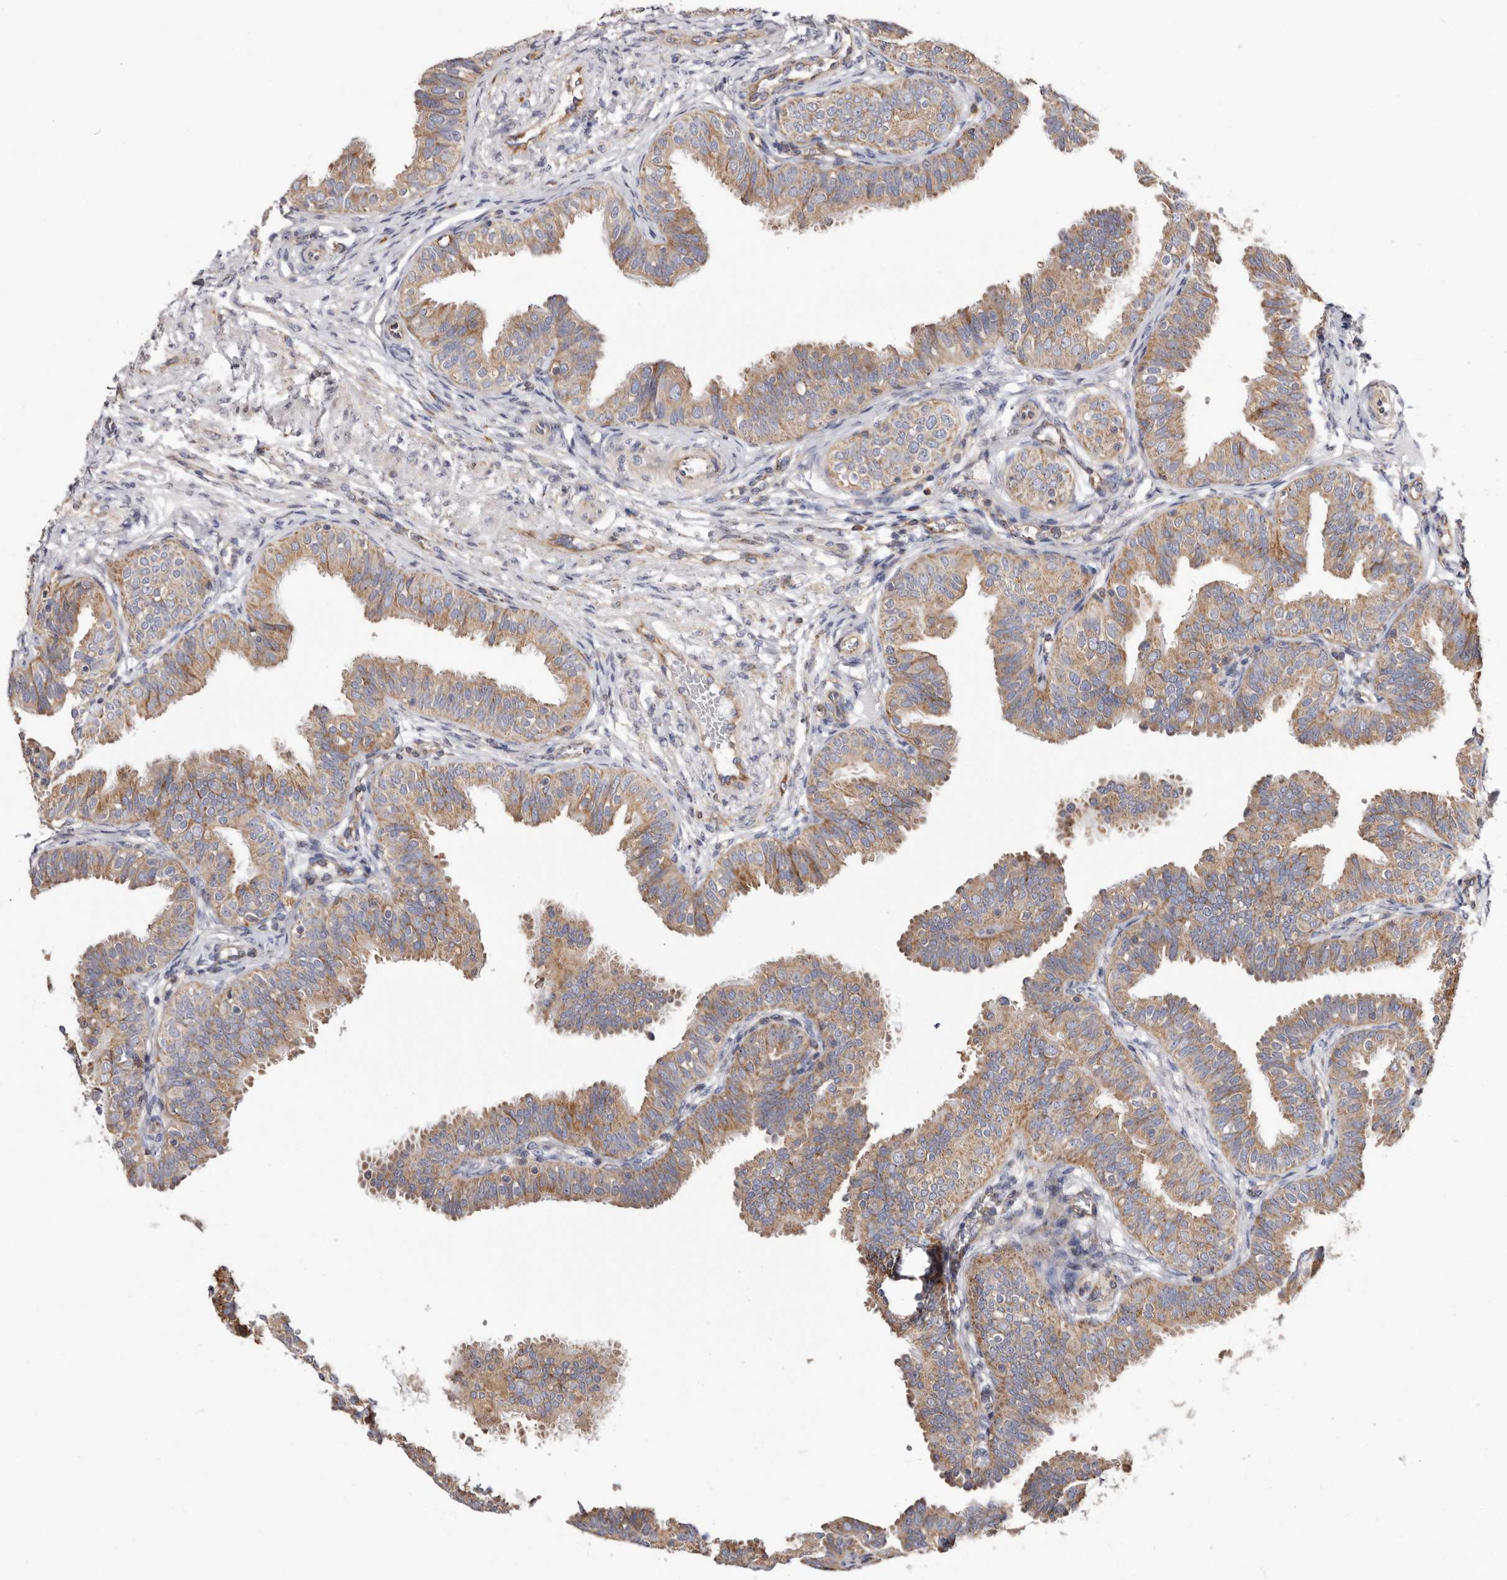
{"staining": {"intensity": "moderate", "quantity": ">75%", "location": "cytoplasmic/membranous"}, "tissue": "fallopian tube", "cell_type": "Glandular cells", "image_type": "normal", "snomed": [{"axis": "morphology", "description": "Normal tissue, NOS"}, {"axis": "topography", "description": "Fallopian tube"}], "caption": "Protein expression analysis of unremarkable human fallopian tube reveals moderate cytoplasmic/membranous expression in about >75% of glandular cells. (DAB = brown stain, brightfield microscopy at high magnification).", "gene": "COQ8B", "patient": {"sex": "female", "age": 35}}